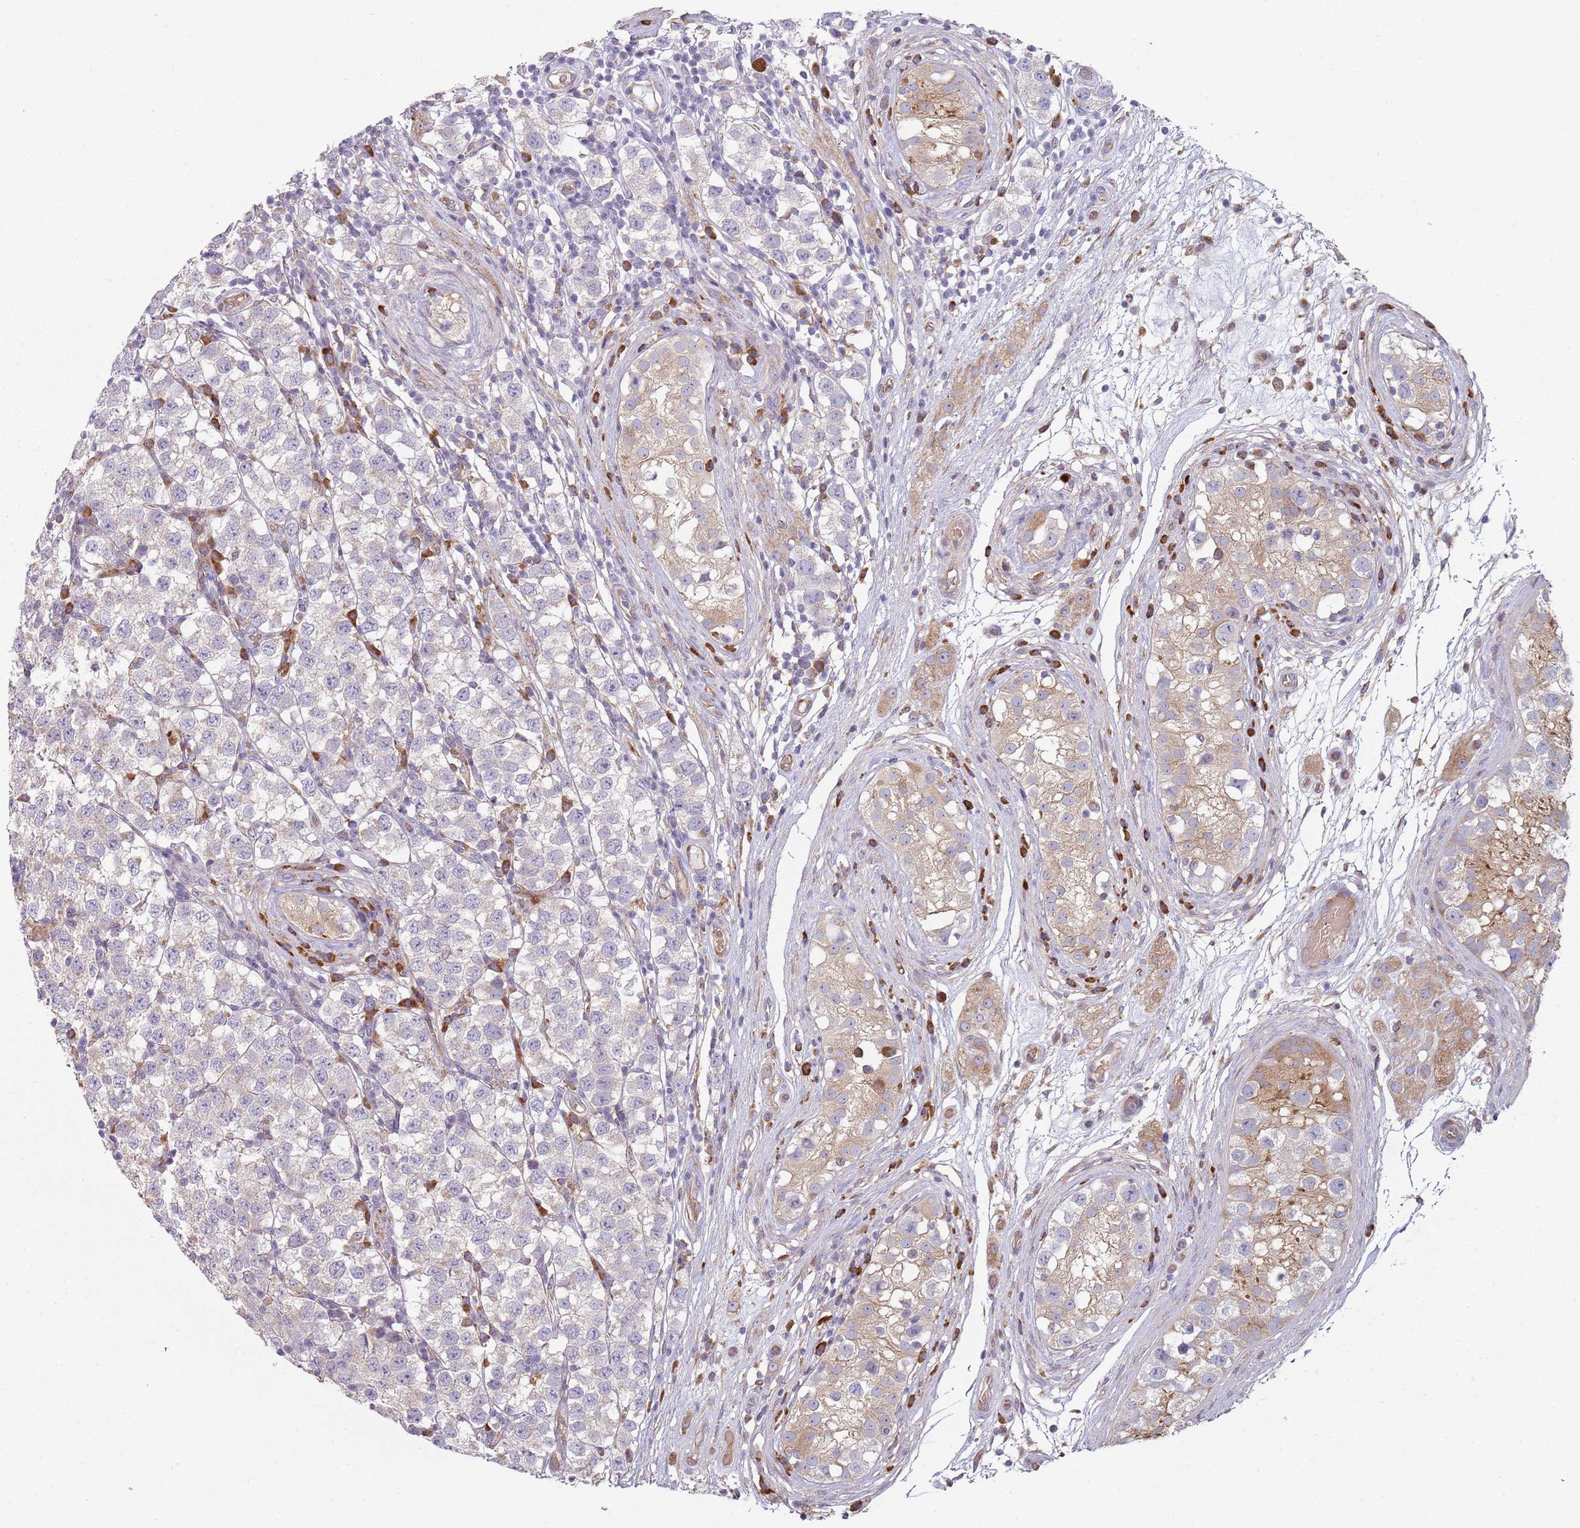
{"staining": {"intensity": "negative", "quantity": "none", "location": "none"}, "tissue": "testis cancer", "cell_type": "Tumor cells", "image_type": "cancer", "snomed": [{"axis": "morphology", "description": "Seminoma, NOS"}, {"axis": "topography", "description": "Testis"}], "caption": "Human testis cancer (seminoma) stained for a protein using immunohistochemistry displays no positivity in tumor cells.", "gene": "SPATA2", "patient": {"sex": "male", "age": 34}}